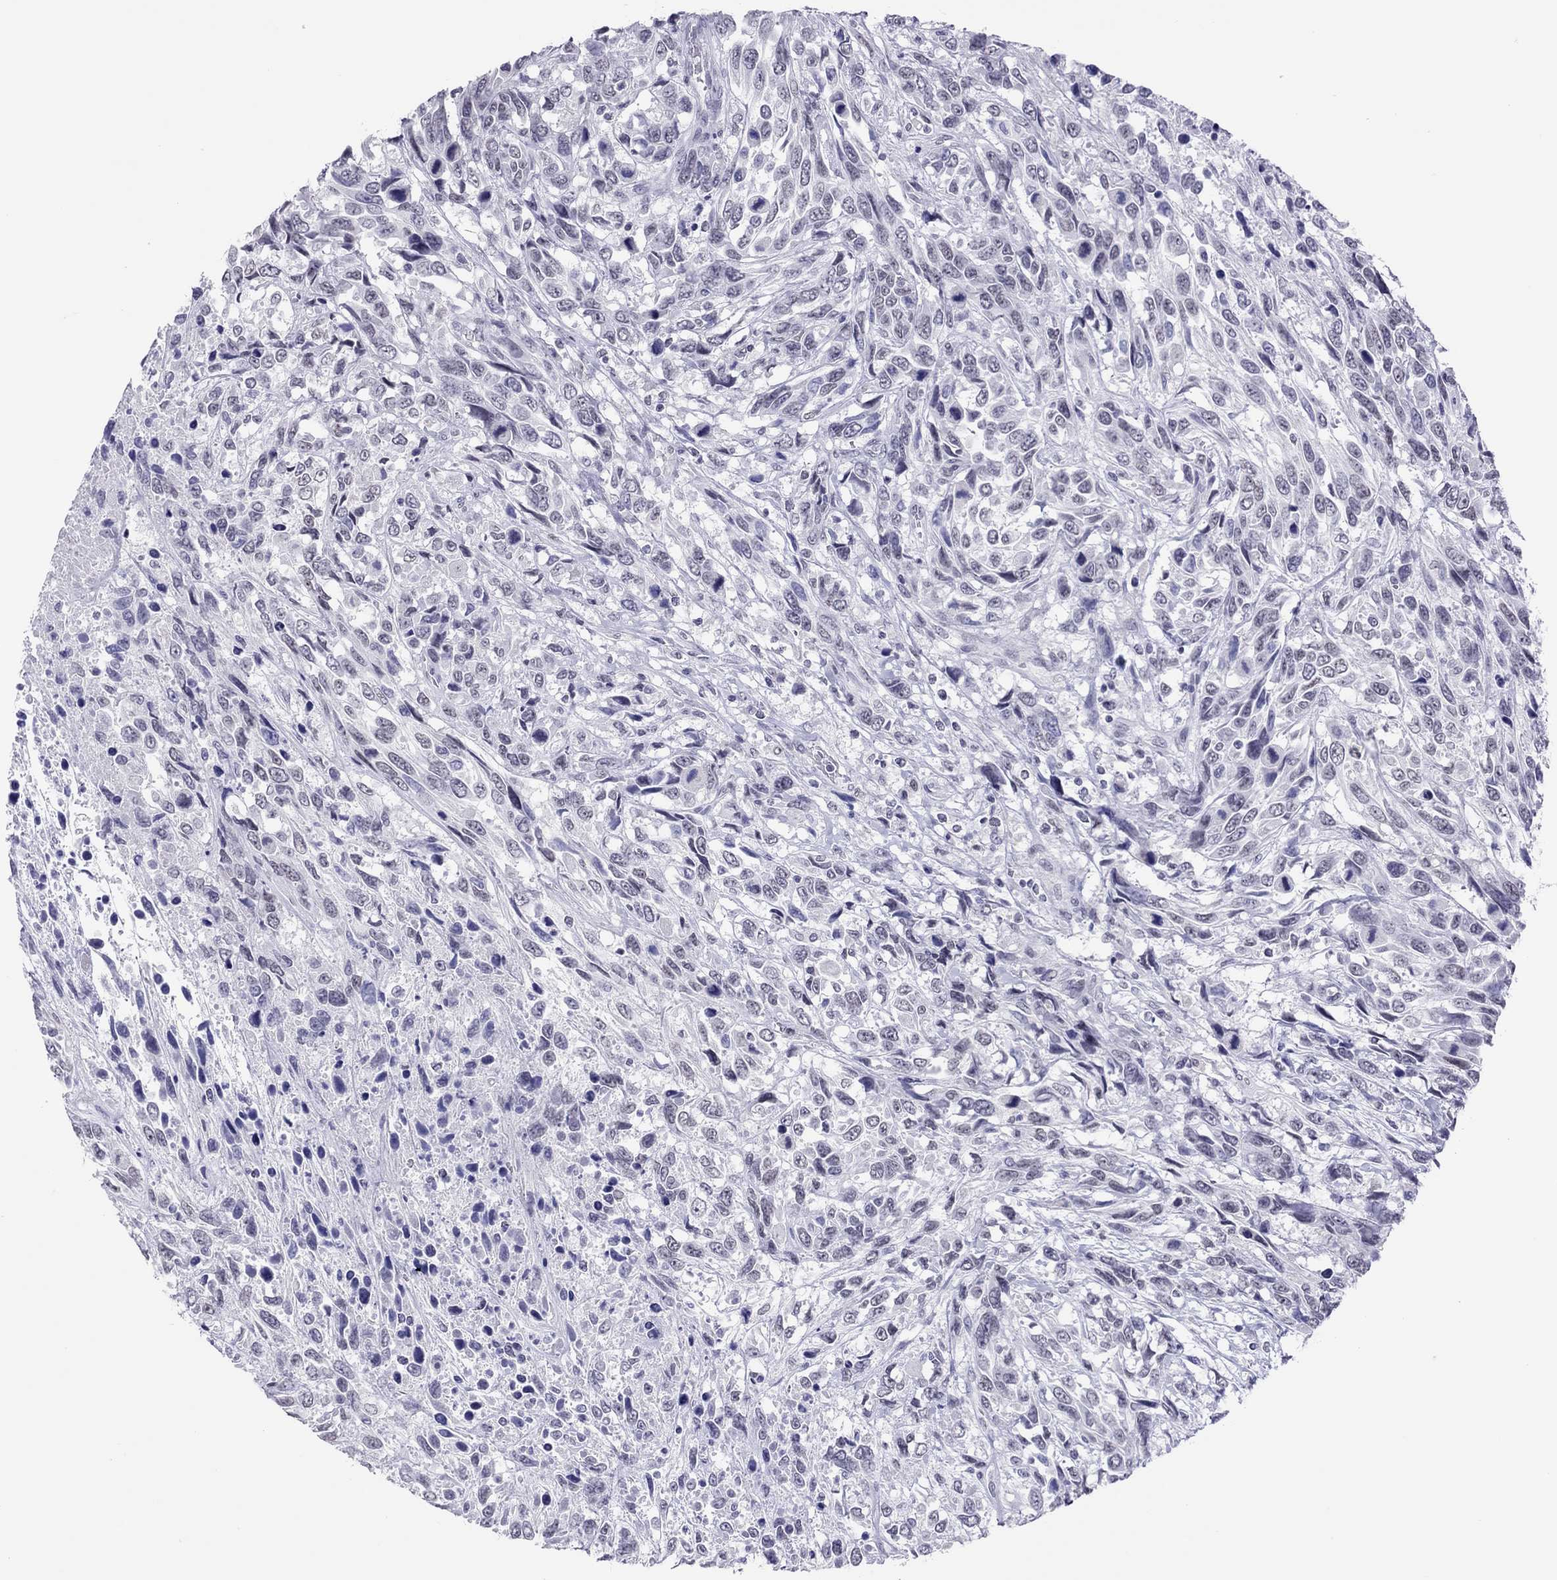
{"staining": {"intensity": "negative", "quantity": "none", "location": "none"}, "tissue": "urothelial cancer", "cell_type": "Tumor cells", "image_type": "cancer", "snomed": [{"axis": "morphology", "description": "Urothelial carcinoma, High grade"}, {"axis": "topography", "description": "Urinary bladder"}], "caption": "The immunohistochemistry (IHC) image has no significant positivity in tumor cells of urothelial carcinoma (high-grade) tissue.", "gene": "JHY", "patient": {"sex": "female", "age": 70}}